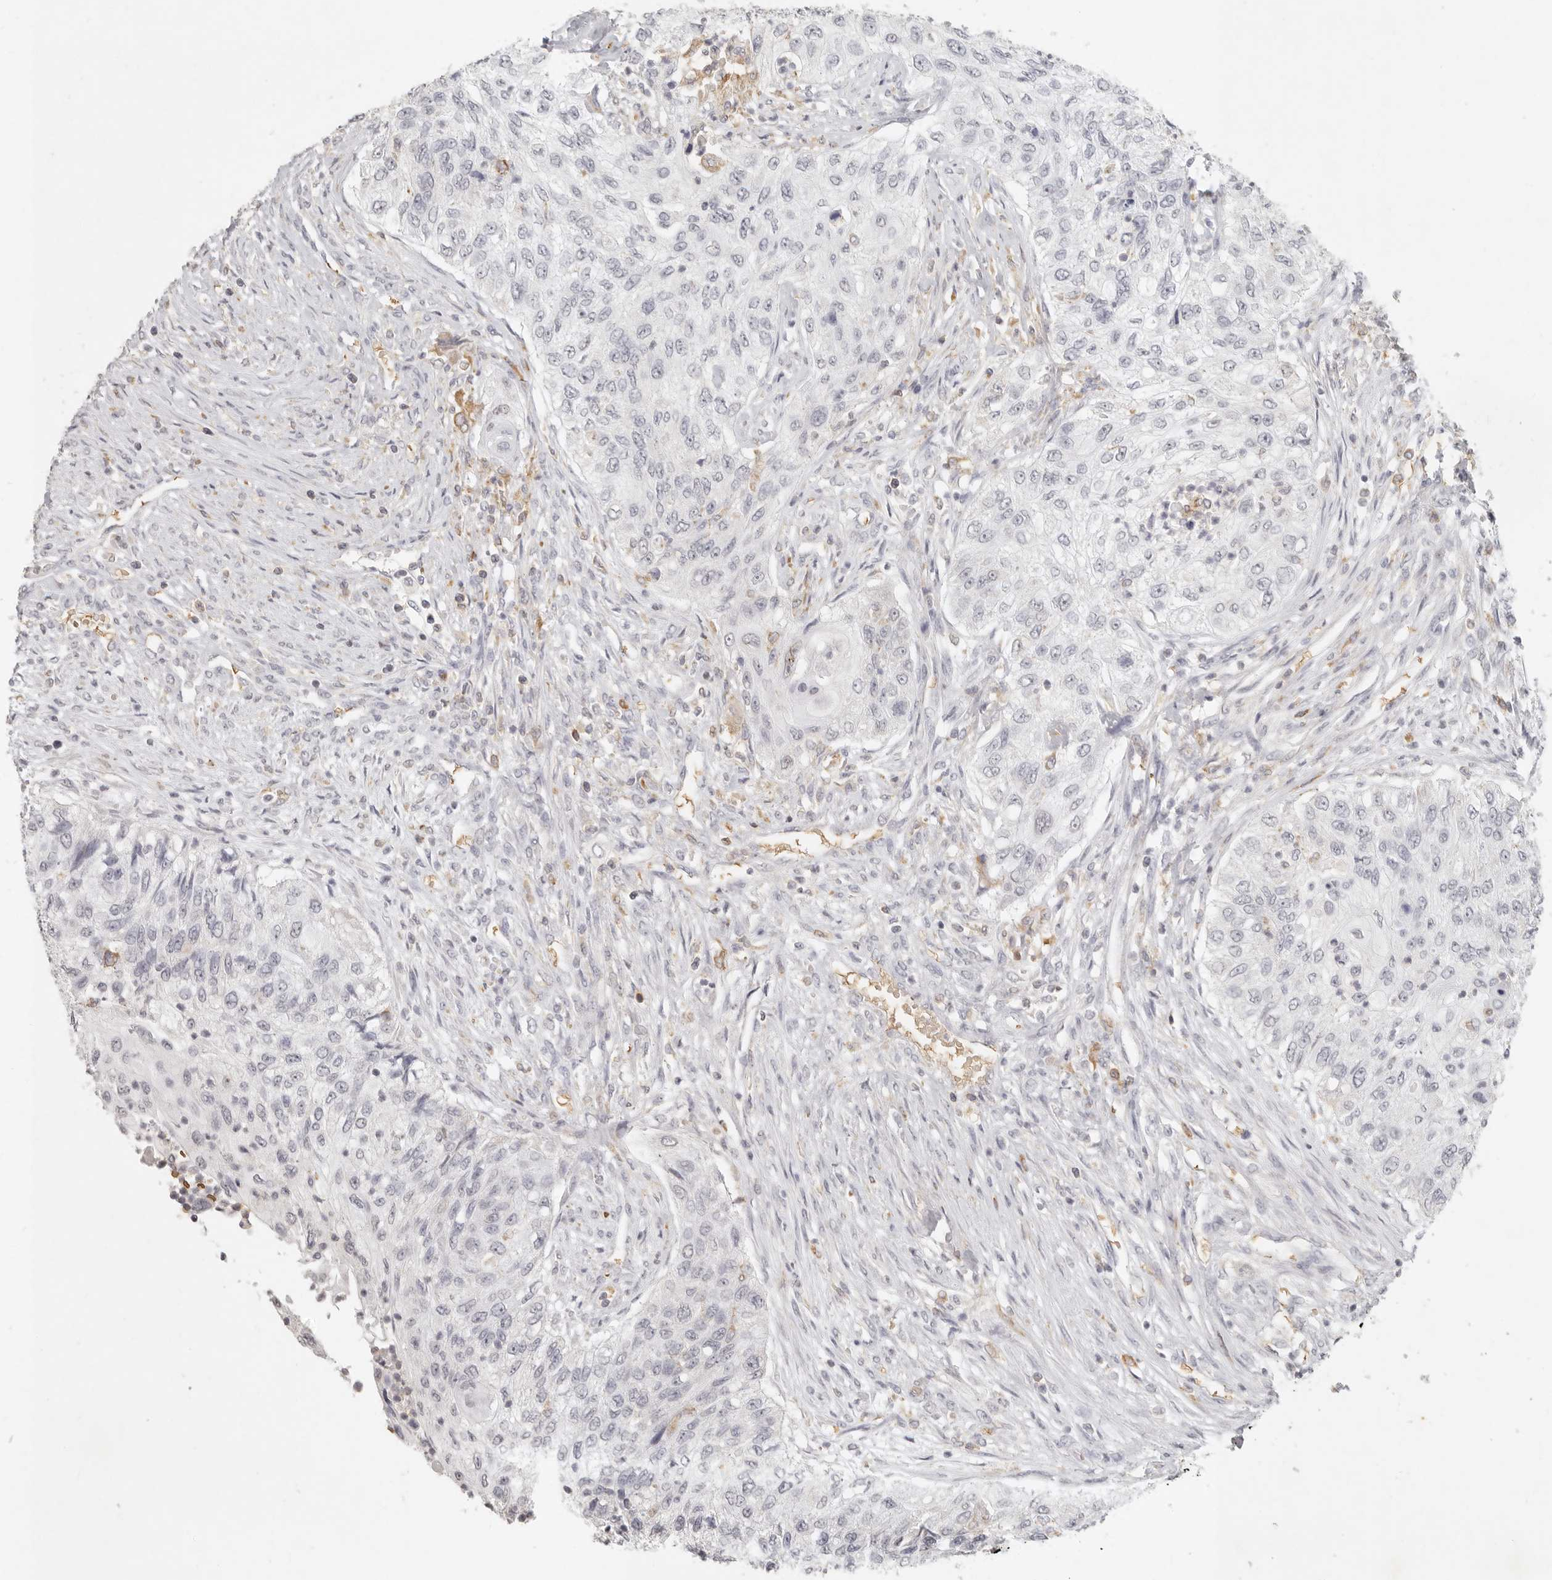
{"staining": {"intensity": "negative", "quantity": "none", "location": "none"}, "tissue": "urothelial cancer", "cell_type": "Tumor cells", "image_type": "cancer", "snomed": [{"axis": "morphology", "description": "Urothelial carcinoma, High grade"}, {"axis": "topography", "description": "Urinary bladder"}], "caption": "Immunohistochemistry photomicrograph of urothelial cancer stained for a protein (brown), which reveals no staining in tumor cells.", "gene": "NIBAN1", "patient": {"sex": "female", "age": 60}}